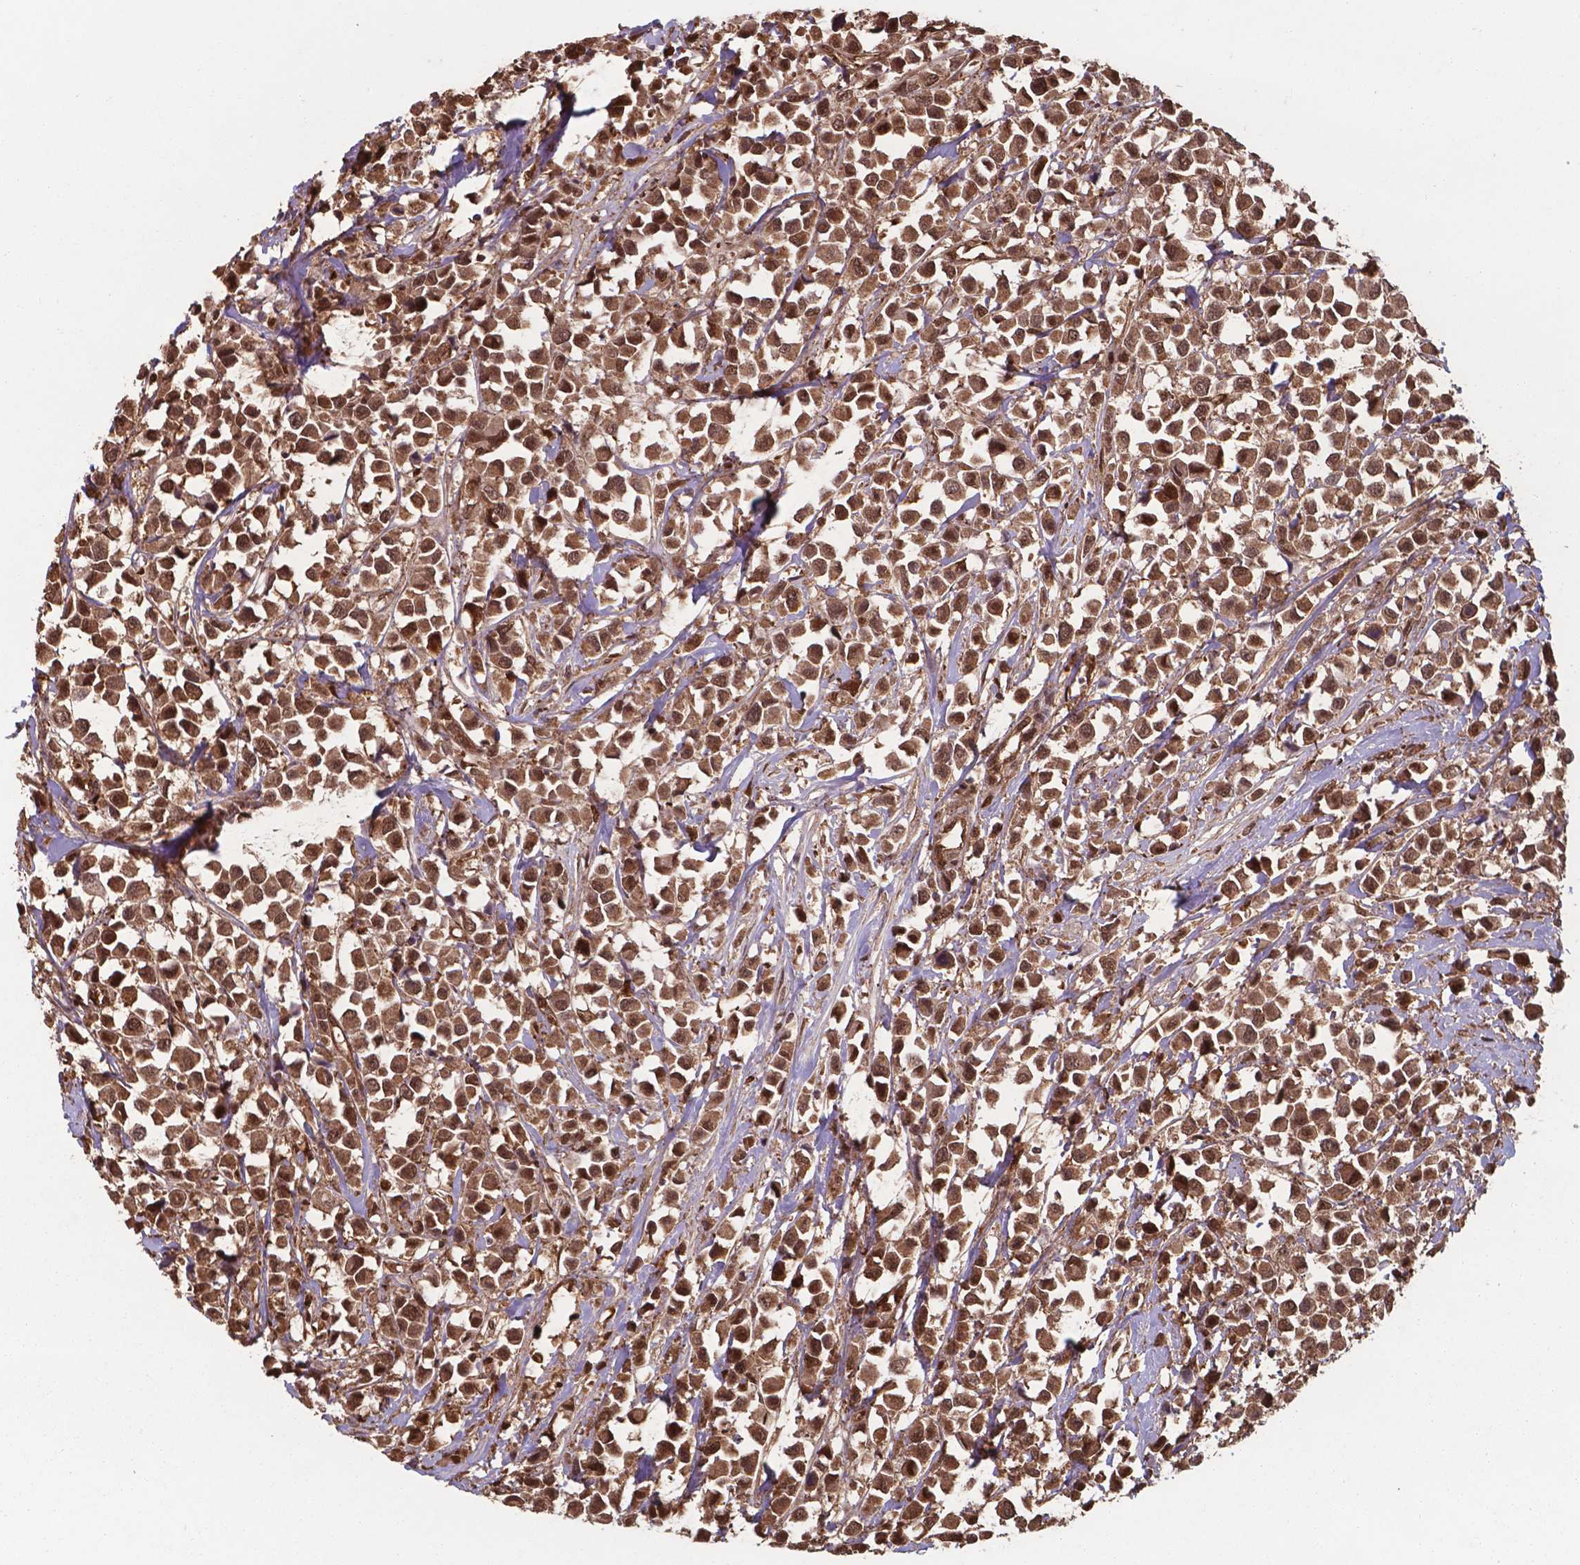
{"staining": {"intensity": "strong", "quantity": ">75%", "location": "cytoplasmic/membranous,nuclear"}, "tissue": "breast cancer", "cell_type": "Tumor cells", "image_type": "cancer", "snomed": [{"axis": "morphology", "description": "Duct carcinoma"}, {"axis": "topography", "description": "Breast"}], "caption": "DAB (3,3'-diaminobenzidine) immunohistochemical staining of human breast intraductal carcinoma demonstrates strong cytoplasmic/membranous and nuclear protein expression in about >75% of tumor cells.", "gene": "CHP2", "patient": {"sex": "female", "age": 61}}